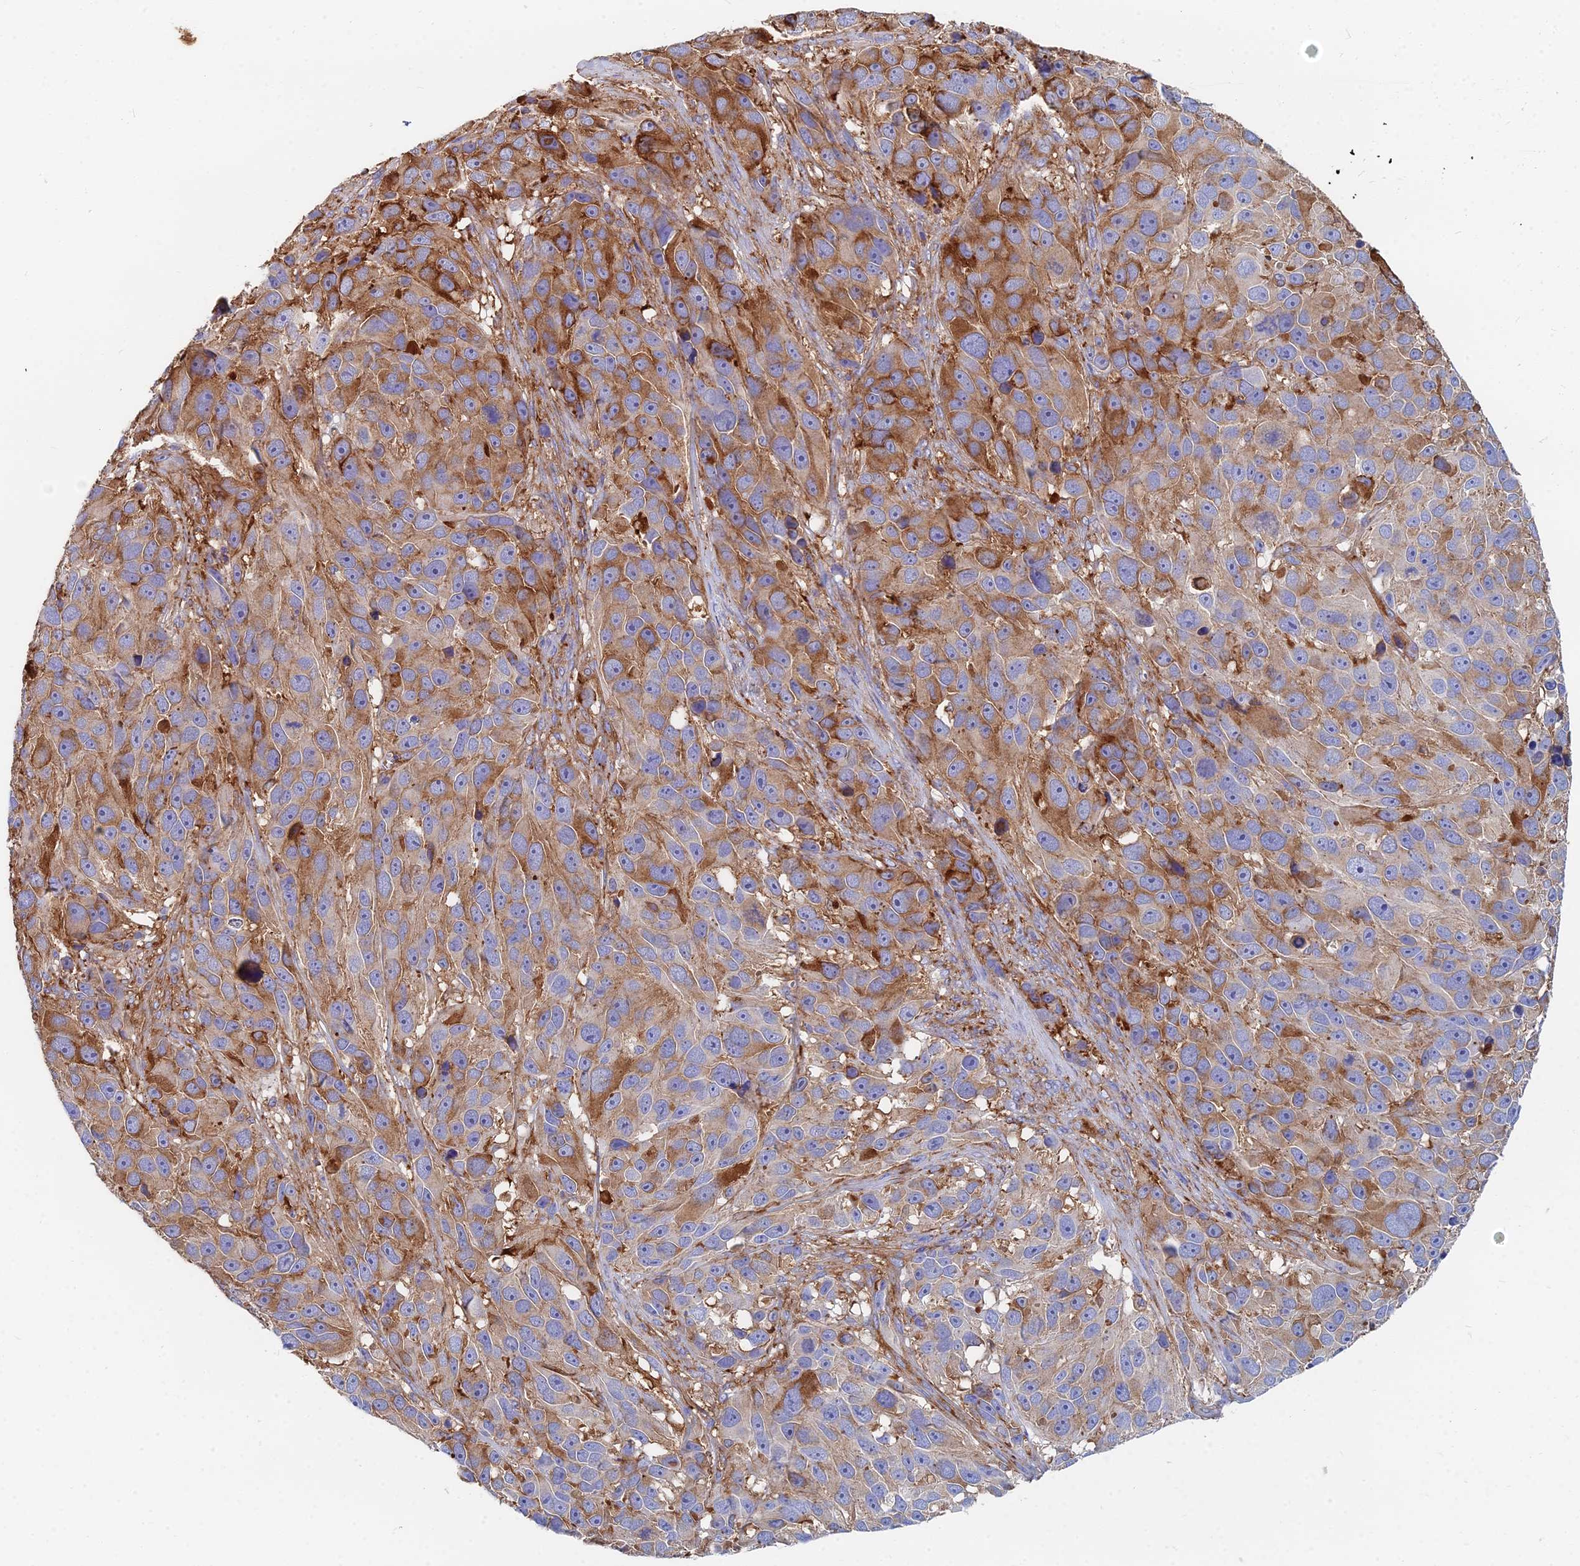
{"staining": {"intensity": "moderate", "quantity": "25%-75%", "location": "cytoplasmic/membranous"}, "tissue": "melanoma", "cell_type": "Tumor cells", "image_type": "cancer", "snomed": [{"axis": "morphology", "description": "Malignant melanoma, NOS"}, {"axis": "topography", "description": "Skin"}], "caption": "Protein staining shows moderate cytoplasmic/membranous positivity in about 25%-75% of tumor cells in melanoma.", "gene": "GPR42", "patient": {"sex": "male", "age": 84}}